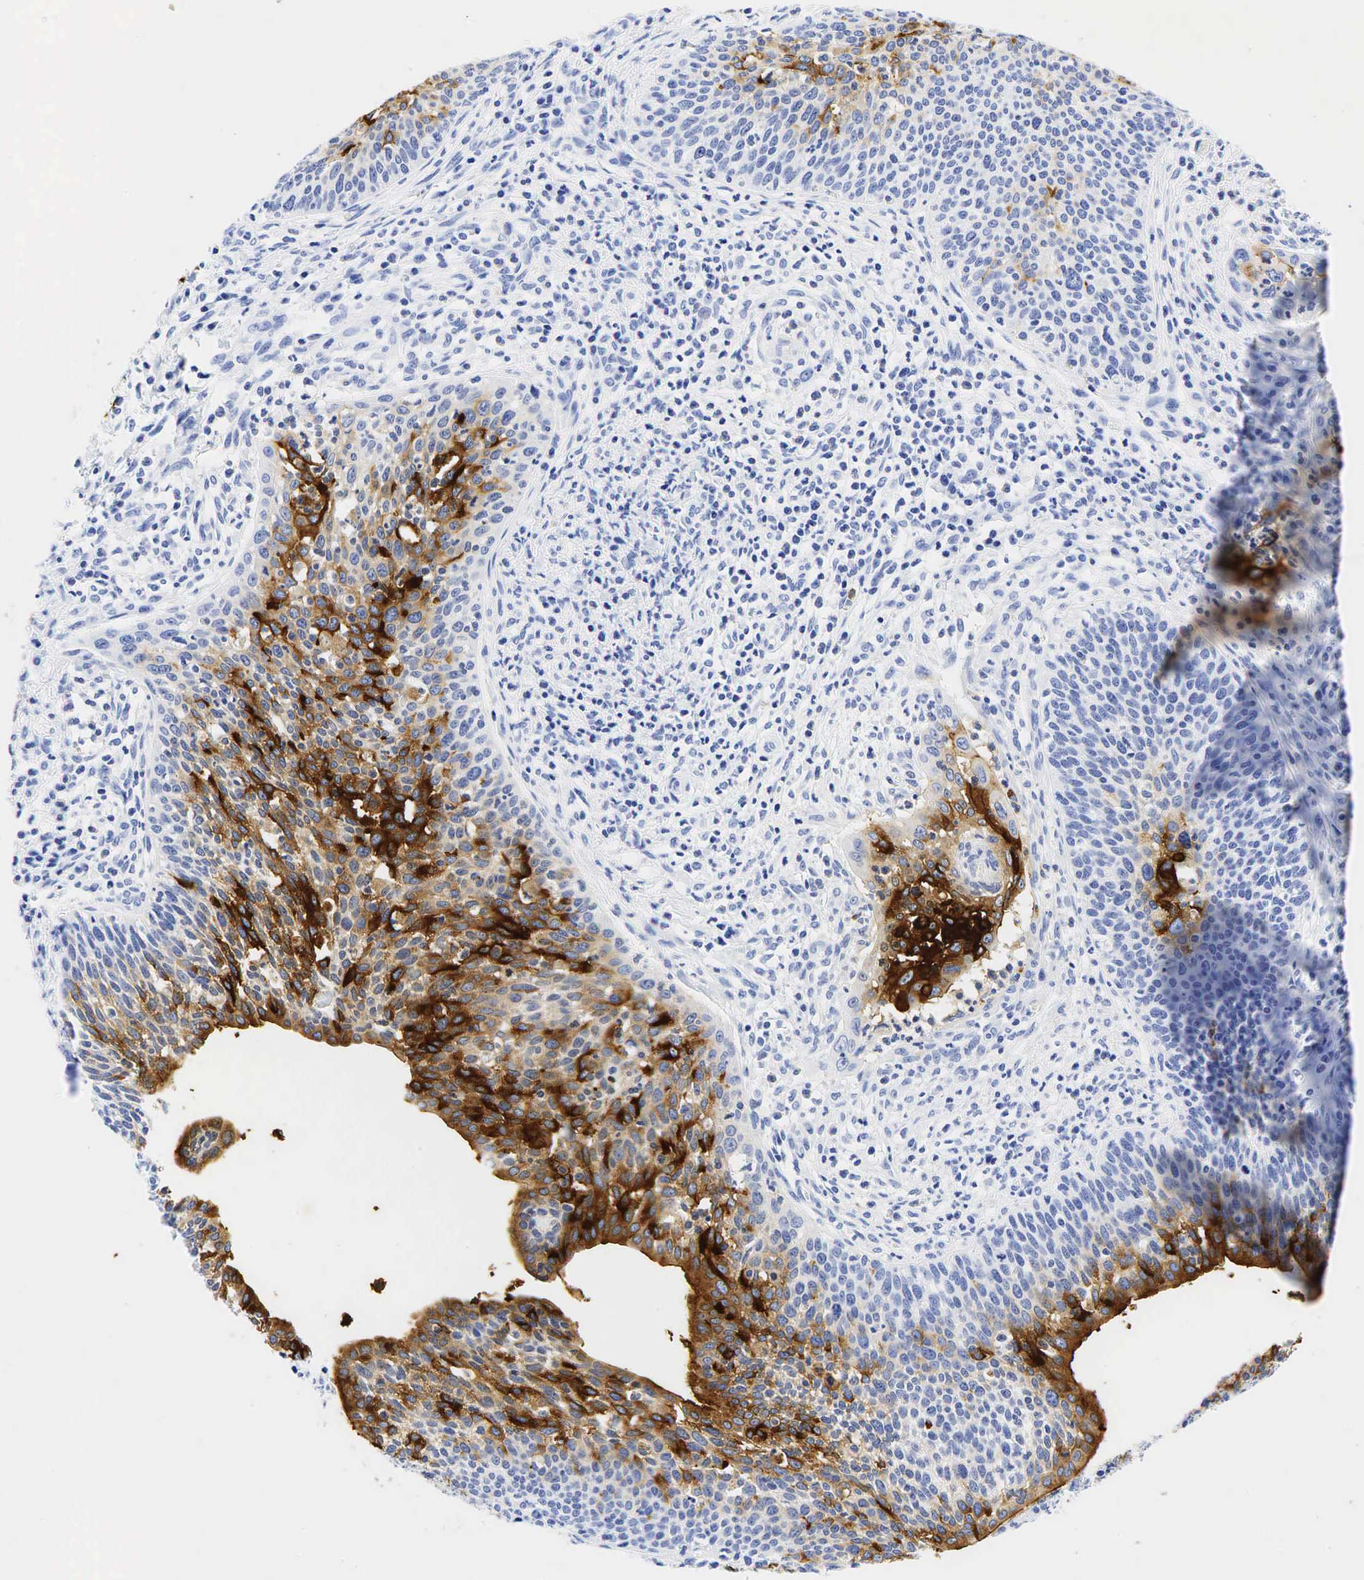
{"staining": {"intensity": "moderate", "quantity": "25%-75%", "location": "cytoplasmic/membranous"}, "tissue": "cervical cancer", "cell_type": "Tumor cells", "image_type": "cancer", "snomed": [{"axis": "morphology", "description": "Squamous cell carcinoma, NOS"}, {"axis": "topography", "description": "Cervix"}], "caption": "Tumor cells reveal moderate cytoplasmic/membranous expression in approximately 25%-75% of cells in cervical squamous cell carcinoma.", "gene": "CEACAM5", "patient": {"sex": "female", "age": 41}}